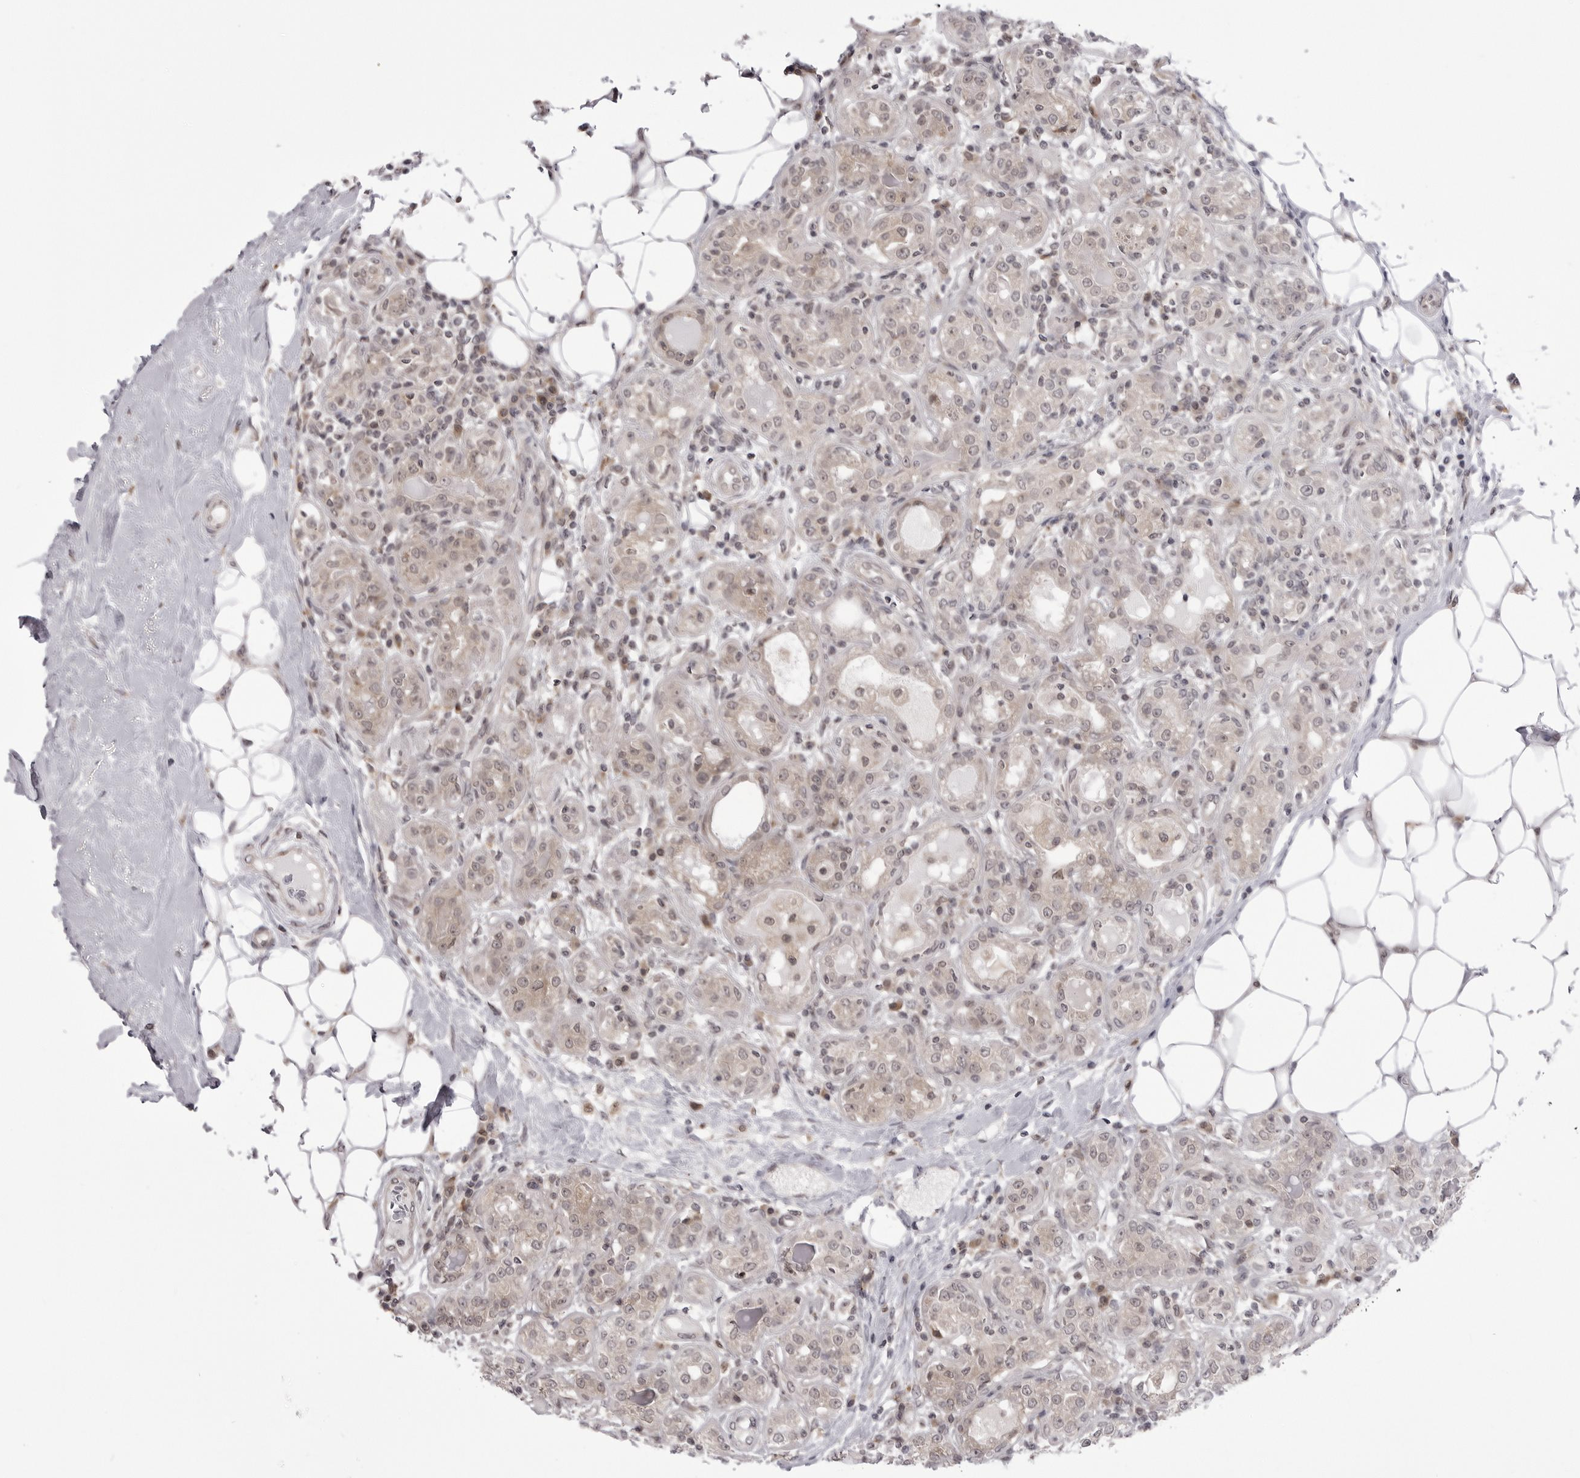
{"staining": {"intensity": "weak", "quantity": "25%-75%", "location": "cytoplasmic/membranous,nuclear"}, "tissue": "breast cancer", "cell_type": "Tumor cells", "image_type": "cancer", "snomed": [{"axis": "morphology", "description": "Duct carcinoma"}, {"axis": "topography", "description": "Breast"}], "caption": "Immunohistochemical staining of human breast intraductal carcinoma exhibits low levels of weak cytoplasmic/membranous and nuclear expression in approximately 25%-75% of tumor cells.", "gene": "PTK2B", "patient": {"sex": "female", "age": 27}}